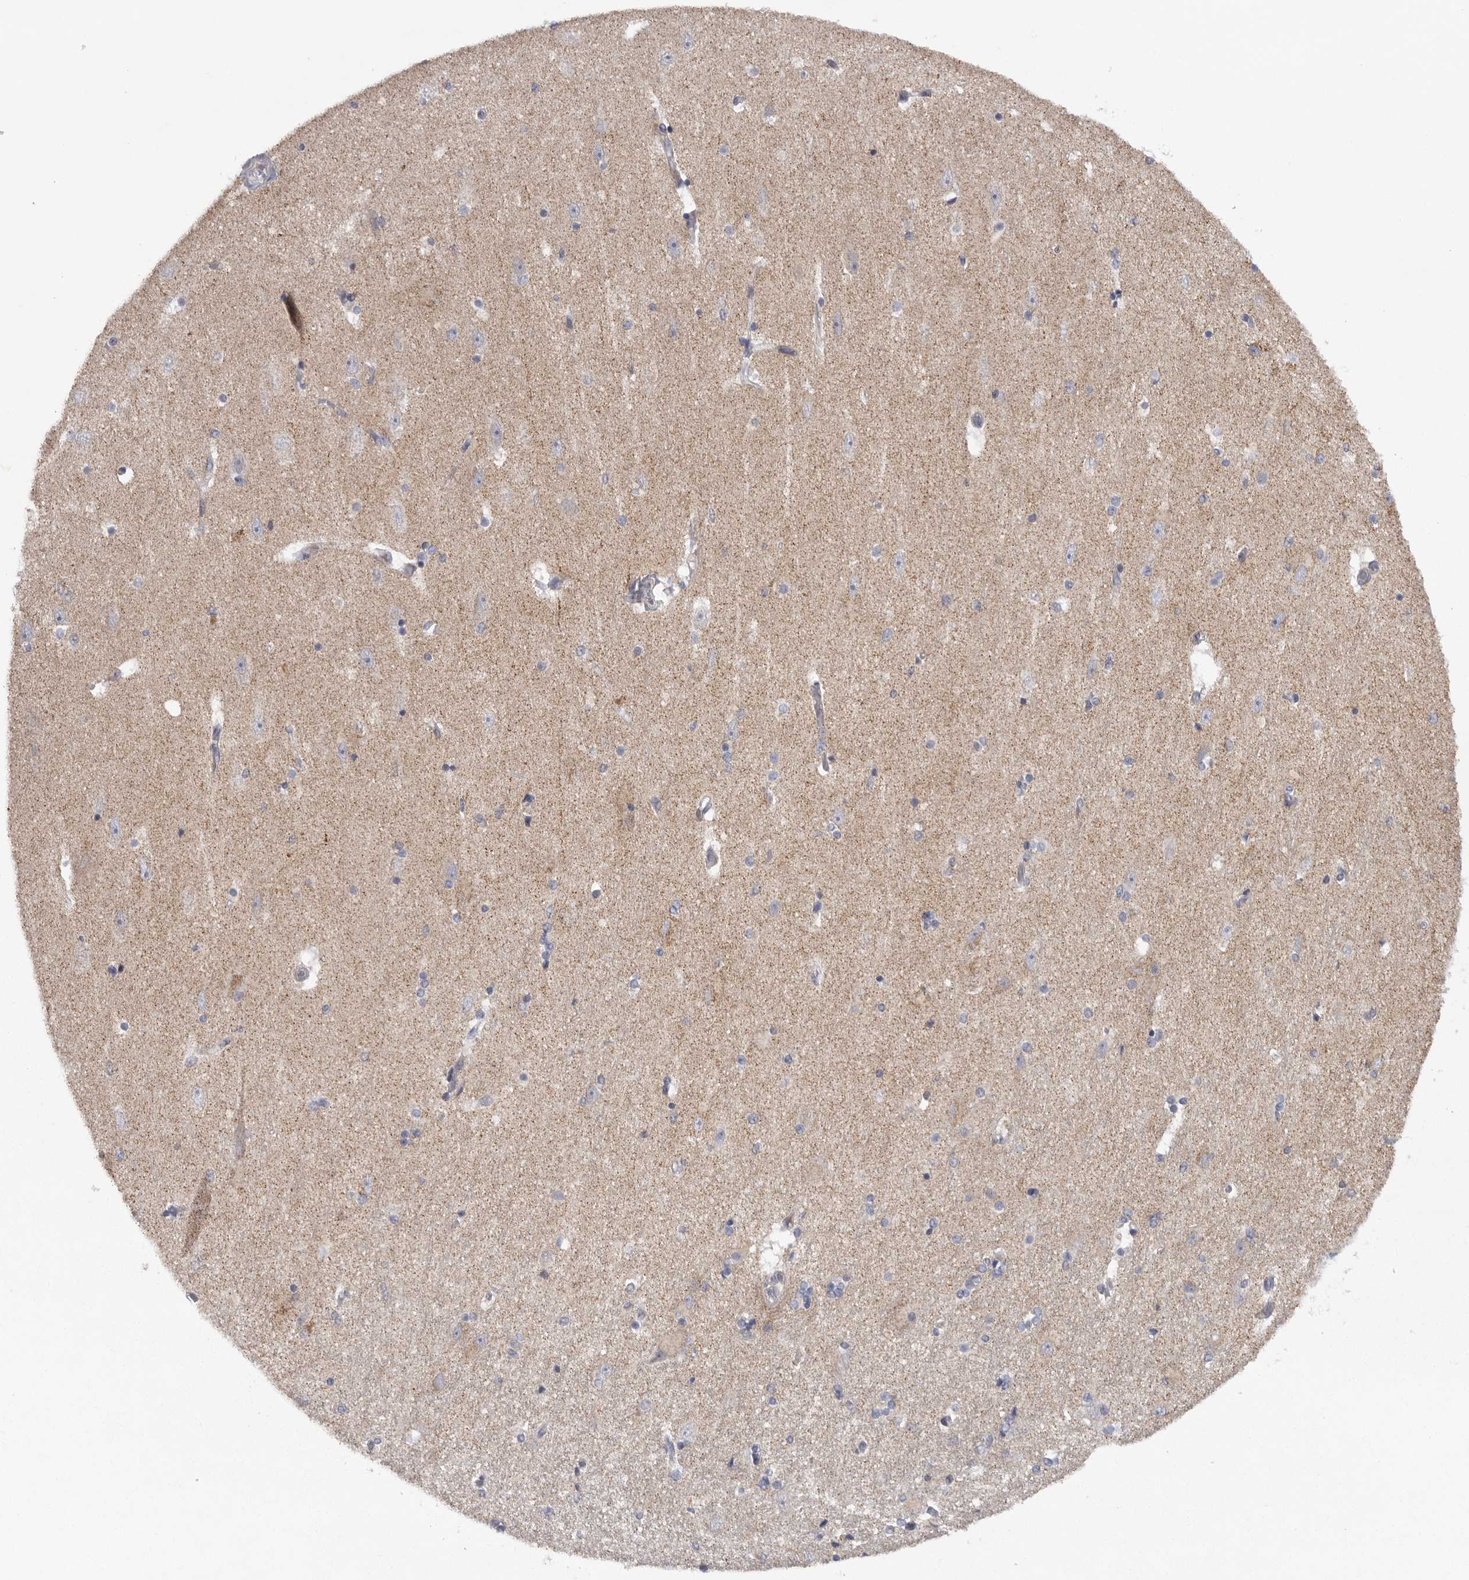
{"staining": {"intensity": "negative", "quantity": "none", "location": "none"}, "tissue": "hippocampus", "cell_type": "Glial cells", "image_type": "normal", "snomed": [{"axis": "morphology", "description": "Normal tissue, NOS"}, {"axis": "topography", "description": "Hippocampus"}], "caption": "Immunohistochemical staining of normal human hippocampus reveals no significant positivity in glial cells. (Stains: DAB (3,3'-diaminobenzidine) IHC with hematoxylin counter stain, Microscopy: brightfield microscopy at high magnification).", "gene": "USP24", "patient": {"sex": "female", "age": 54}}